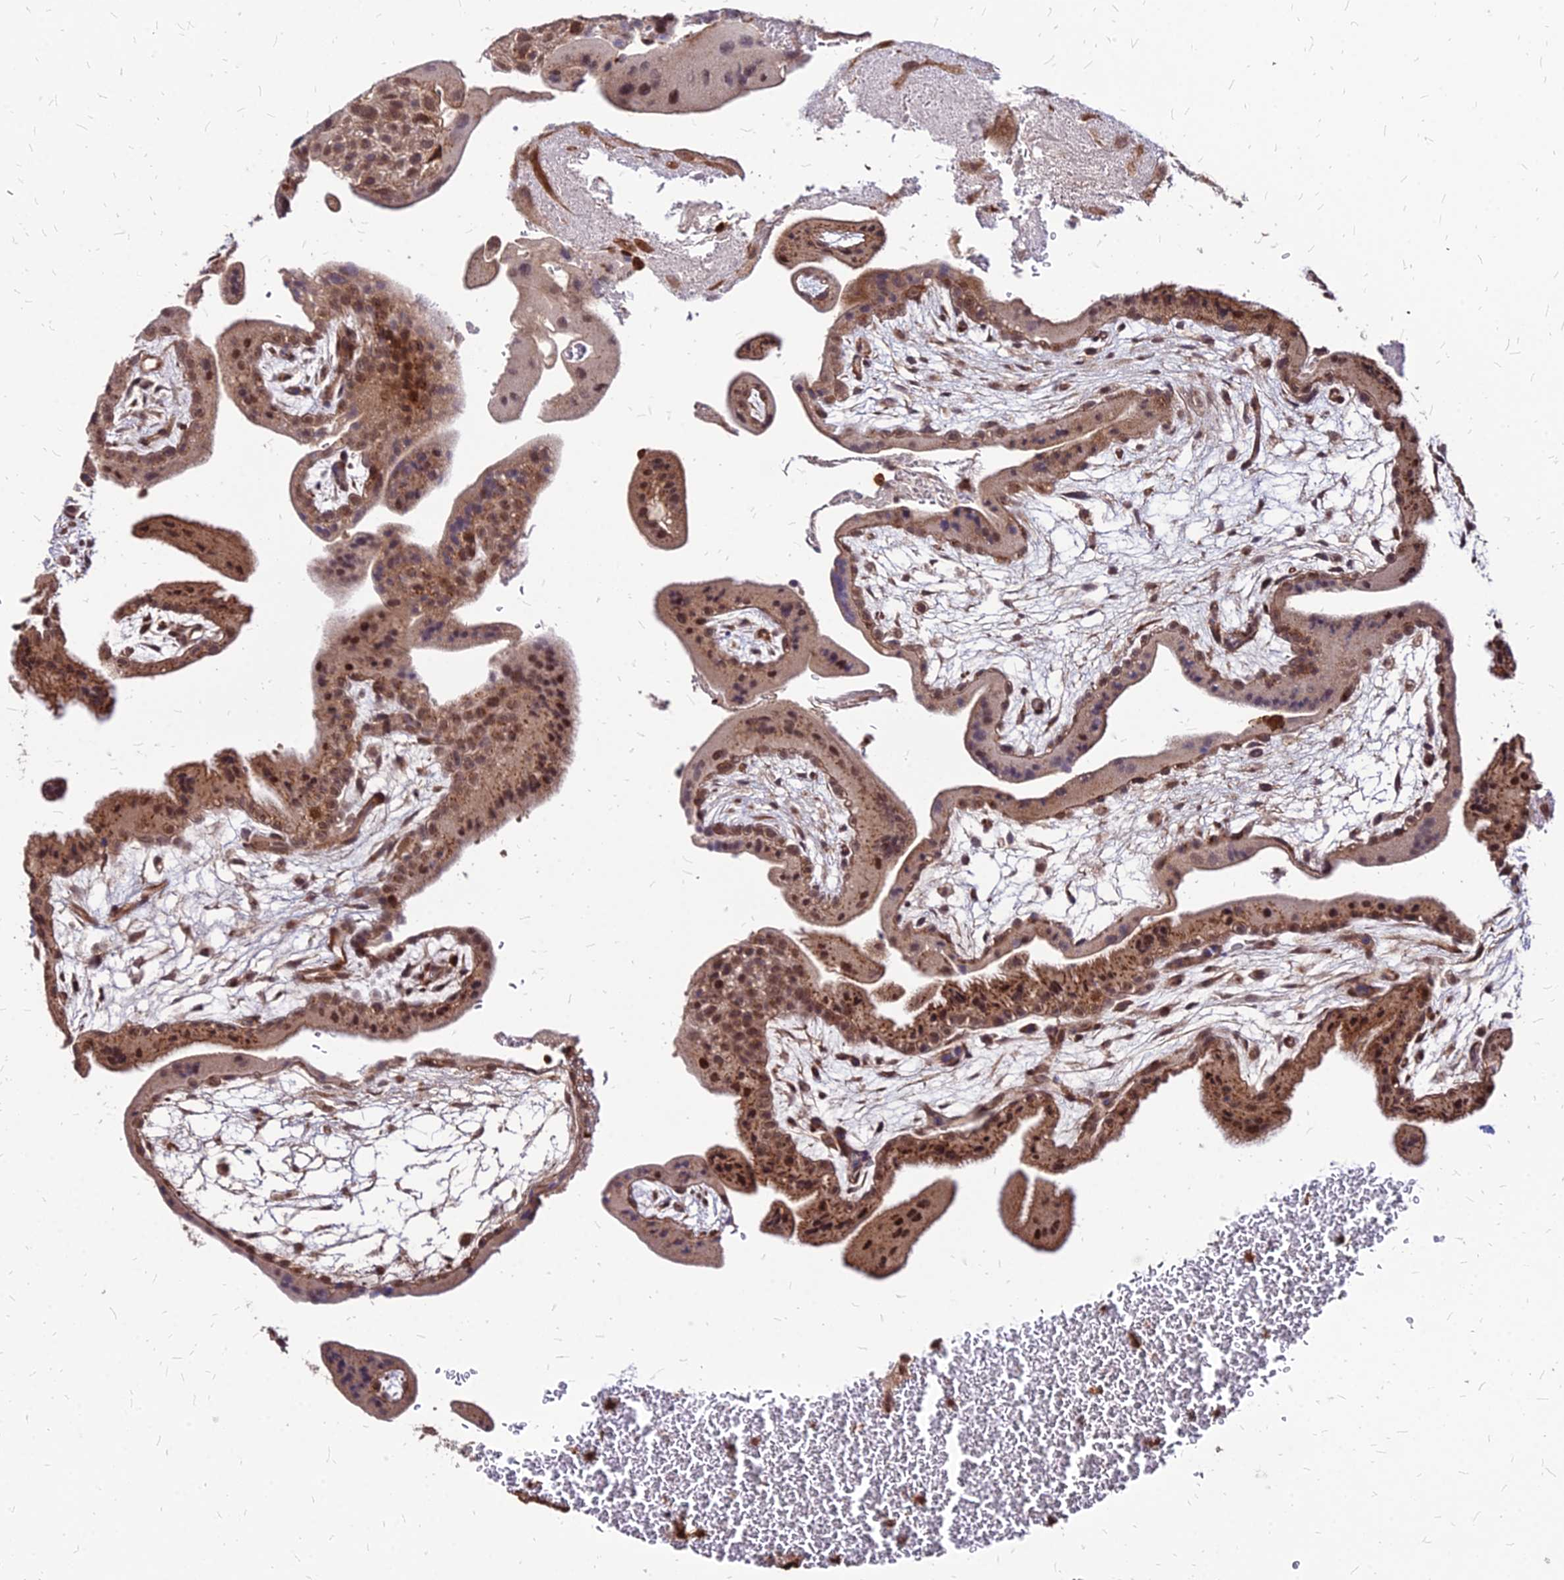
{"staining": {"intensity": "moderate", "quantity": ">75%", "location": "cytoplasmic/membranous,nuclear"}, "tissue": "placenta", "cell_type": "Decidual cells", "image_type": "normal", "snomed": [{"axis": "morphology", "description": "Normal tissue, NOS"}, {"axis": "topography", "description": "Placenta"}], "caption": "Moderate cytoplasmic/membranous,nuclear positivity is identified in approximately >75% of decidual cells in unremarkable placenta. Using DAB (brown) and hematoxylin (blue) stains, captured at high magnification using brightfield microscopy.", "gene": "APBA3", "patient": {"sex": "female", "age": 35}}